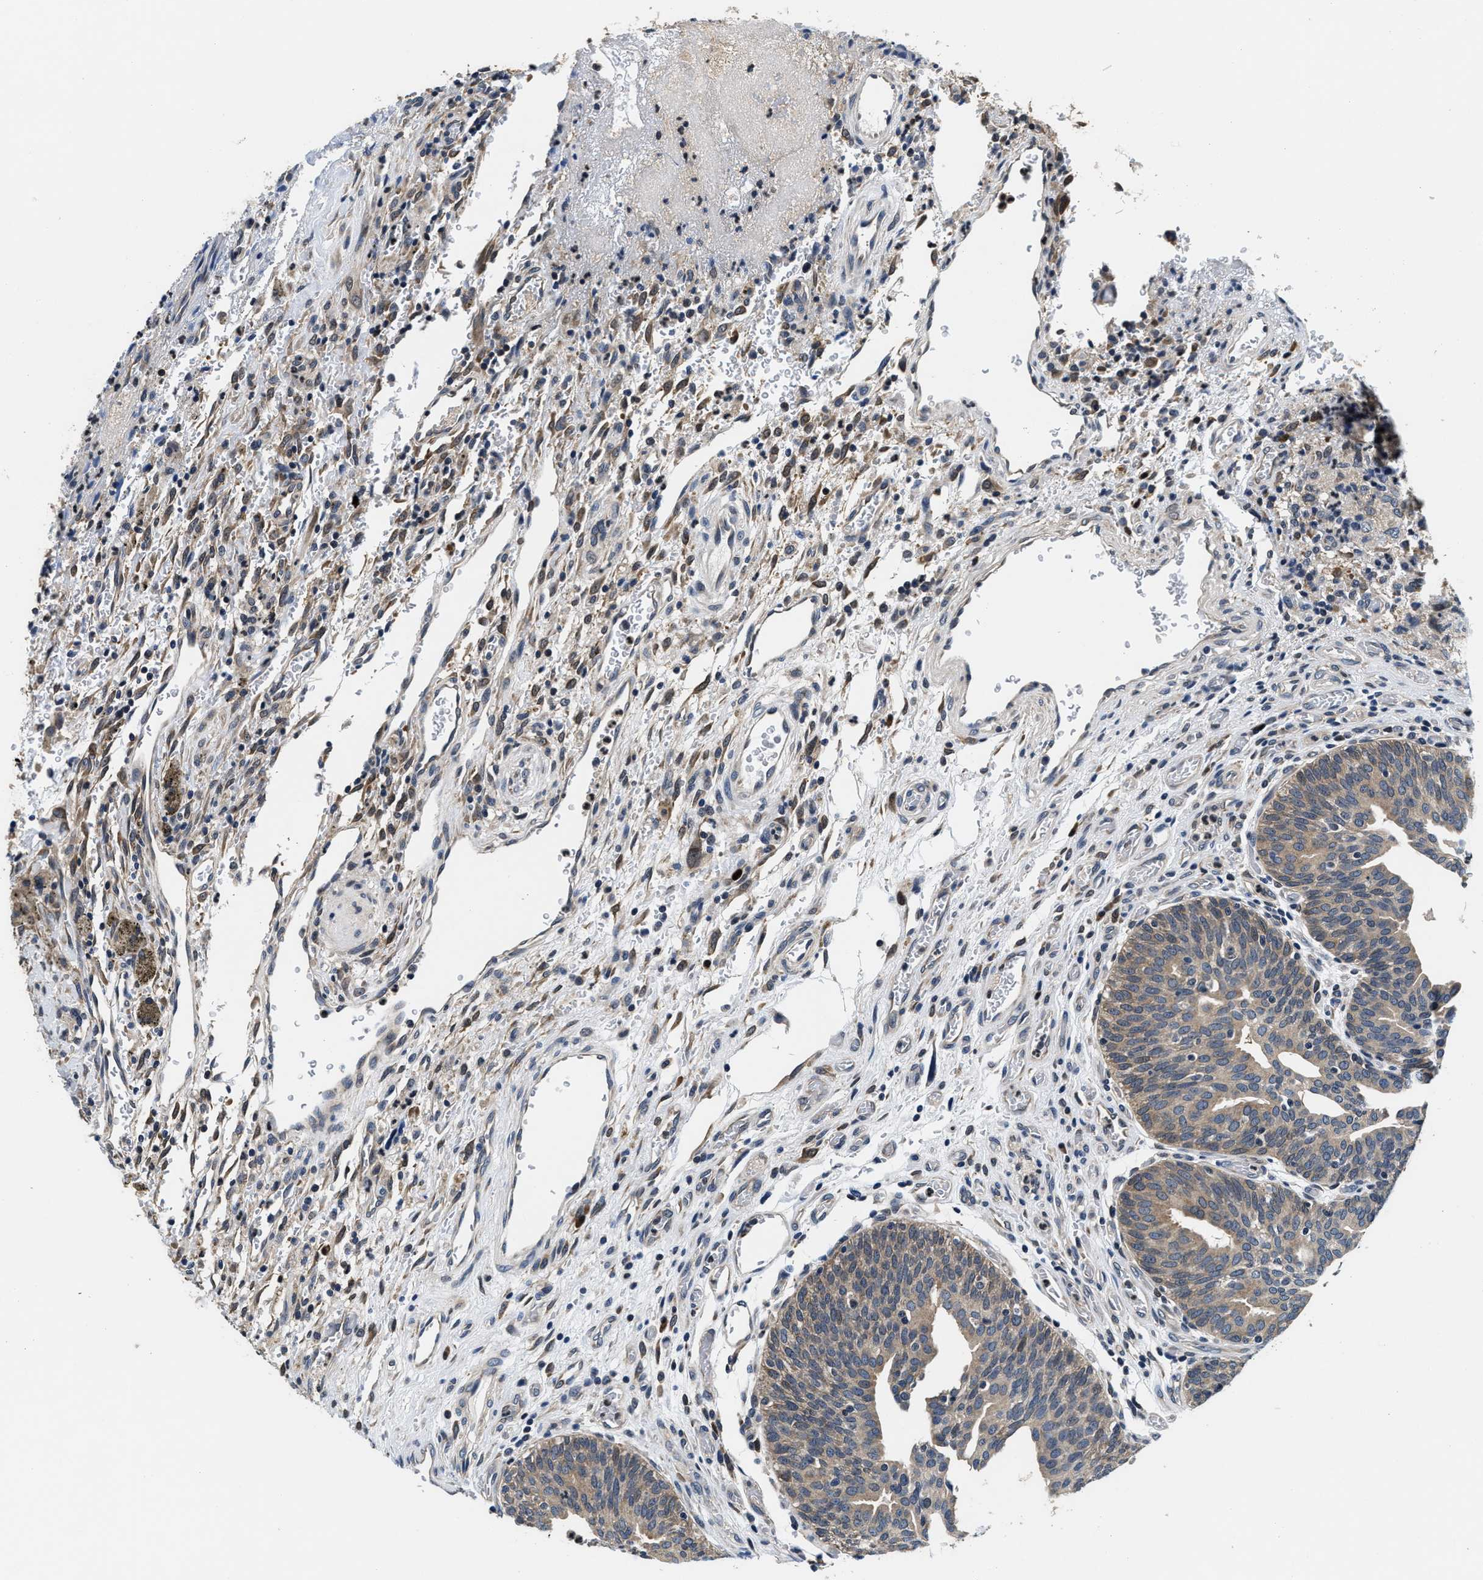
{"staining": {"intensity": "weak", "quantity": ">75%", "location": "cytoplasmic/membranous"}, "tissue": "urothelial cancer", "cell_type": "Tumor cells", "image_type": "cancer", "snomed": [{"axis": "morphology", "description": "Urothelial carcinoma, Low grade"}, {"axis": "morphology", "description": "Urothelial carcinoma, High grade"}, {"axis": "topography", "description": "Urinary bladder"}], "caption": "Brown immunohistochemical staining in urothelial cancer displays weak cytoplasmic/membranous expression in approximately >75% of tumor cells. Using DAB (3,3'-diaminobenzidine) (brown) and hematoxylin (blue) stains, captured at high magnification using brightfield microscopy.", "gene": "PHPT1", "patient": {"sex": "male", "age": 35}}